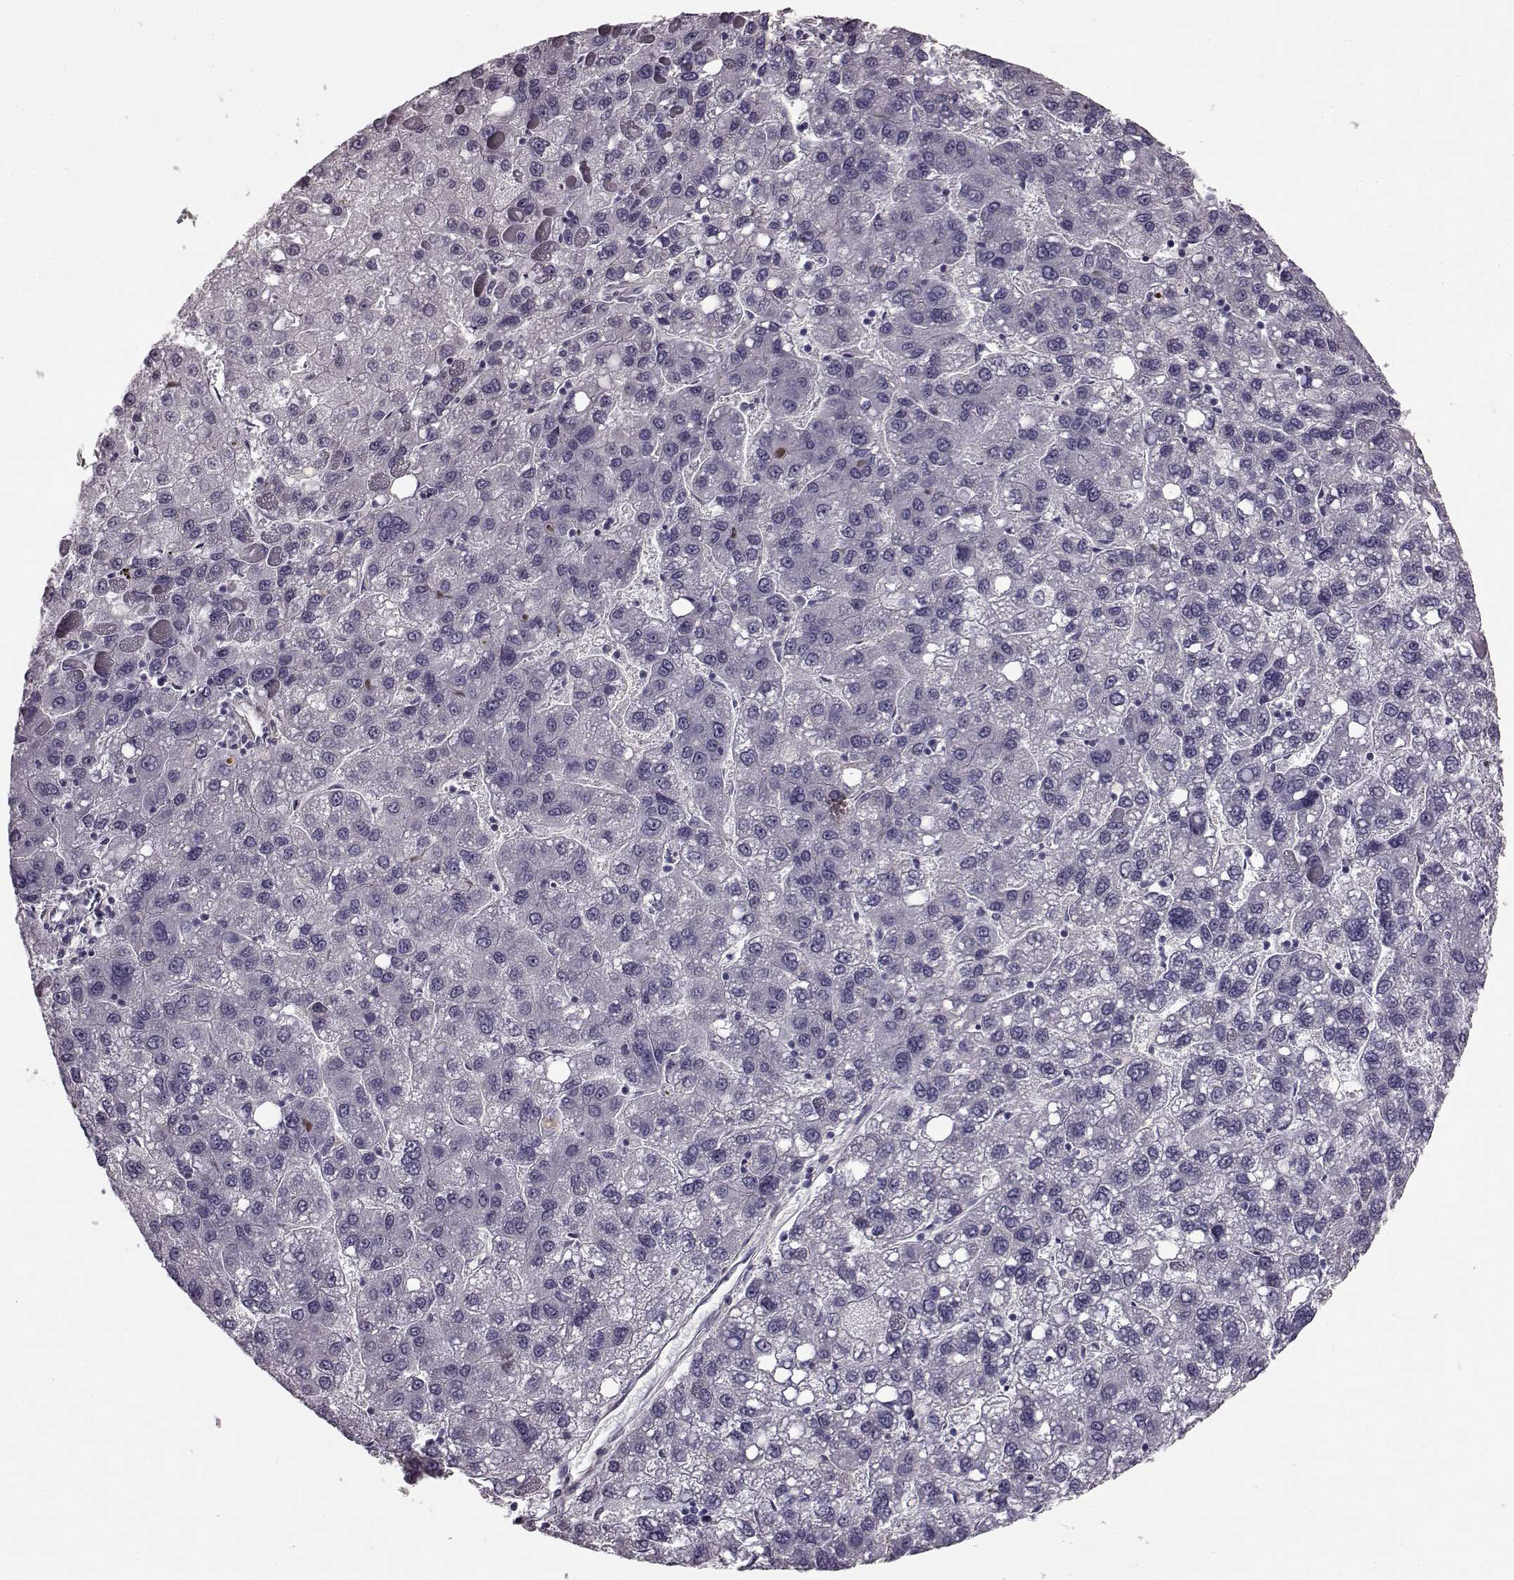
{"staining": {"intensity": "negative", "quantity": "none", "location": "none"}, "tissue": "liver cancer", "cell_type": "Tumor cells", "image_type": "cancer", "snomed": [{"axis": "morphology", "description": "Carcinoma, Hepatocellular, NOS"}, {"axis": "topography", "description": "Liver"}], "caption": "Human liver hepatocellular carcinoma stained for a protein using IHC displays no staining in tumor cells.", "gene": "SLCO3A1", "patient": {"sex": "female", "age": 82}}